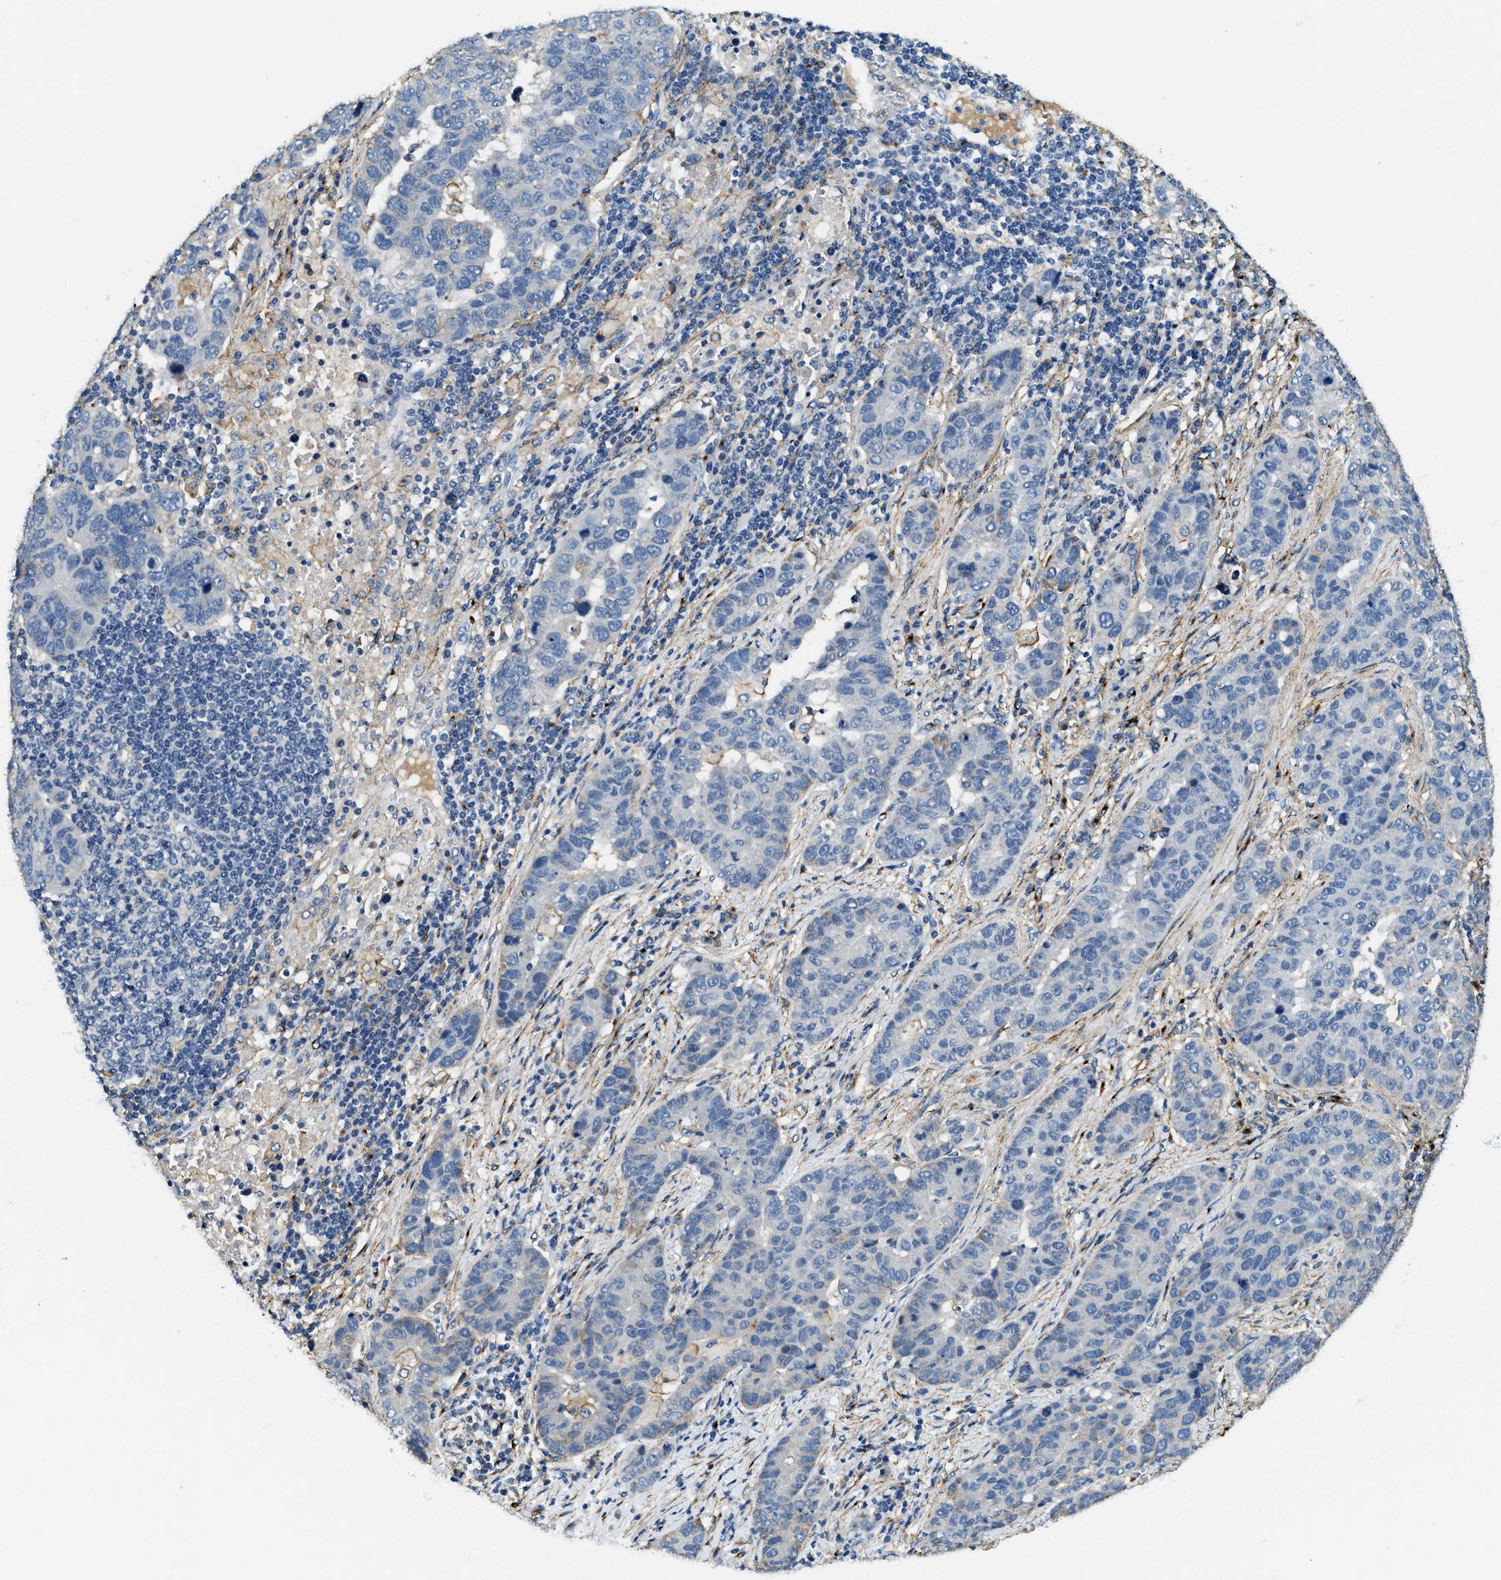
{"staining": {"intensity": "negative", "quantity": "none", "location": "none"}, "tissue": "pancreatic cancer", "cell_type": "Tumor cells", "image_type": "cancer", "snomed": [{"axis": "morphology", "description": "Adenocarcinoma, NOS"}, {"axis": "topography", "description": "Pancreas"}], "caption": "The immunohistochemistry (IHC) photomicrograph has no significant positivity in tumor cells of pancreatic cancer (adenocarcinoma) tissue.", "gene": "LRP1", "patient": {"sex": "female", "age": 61}}